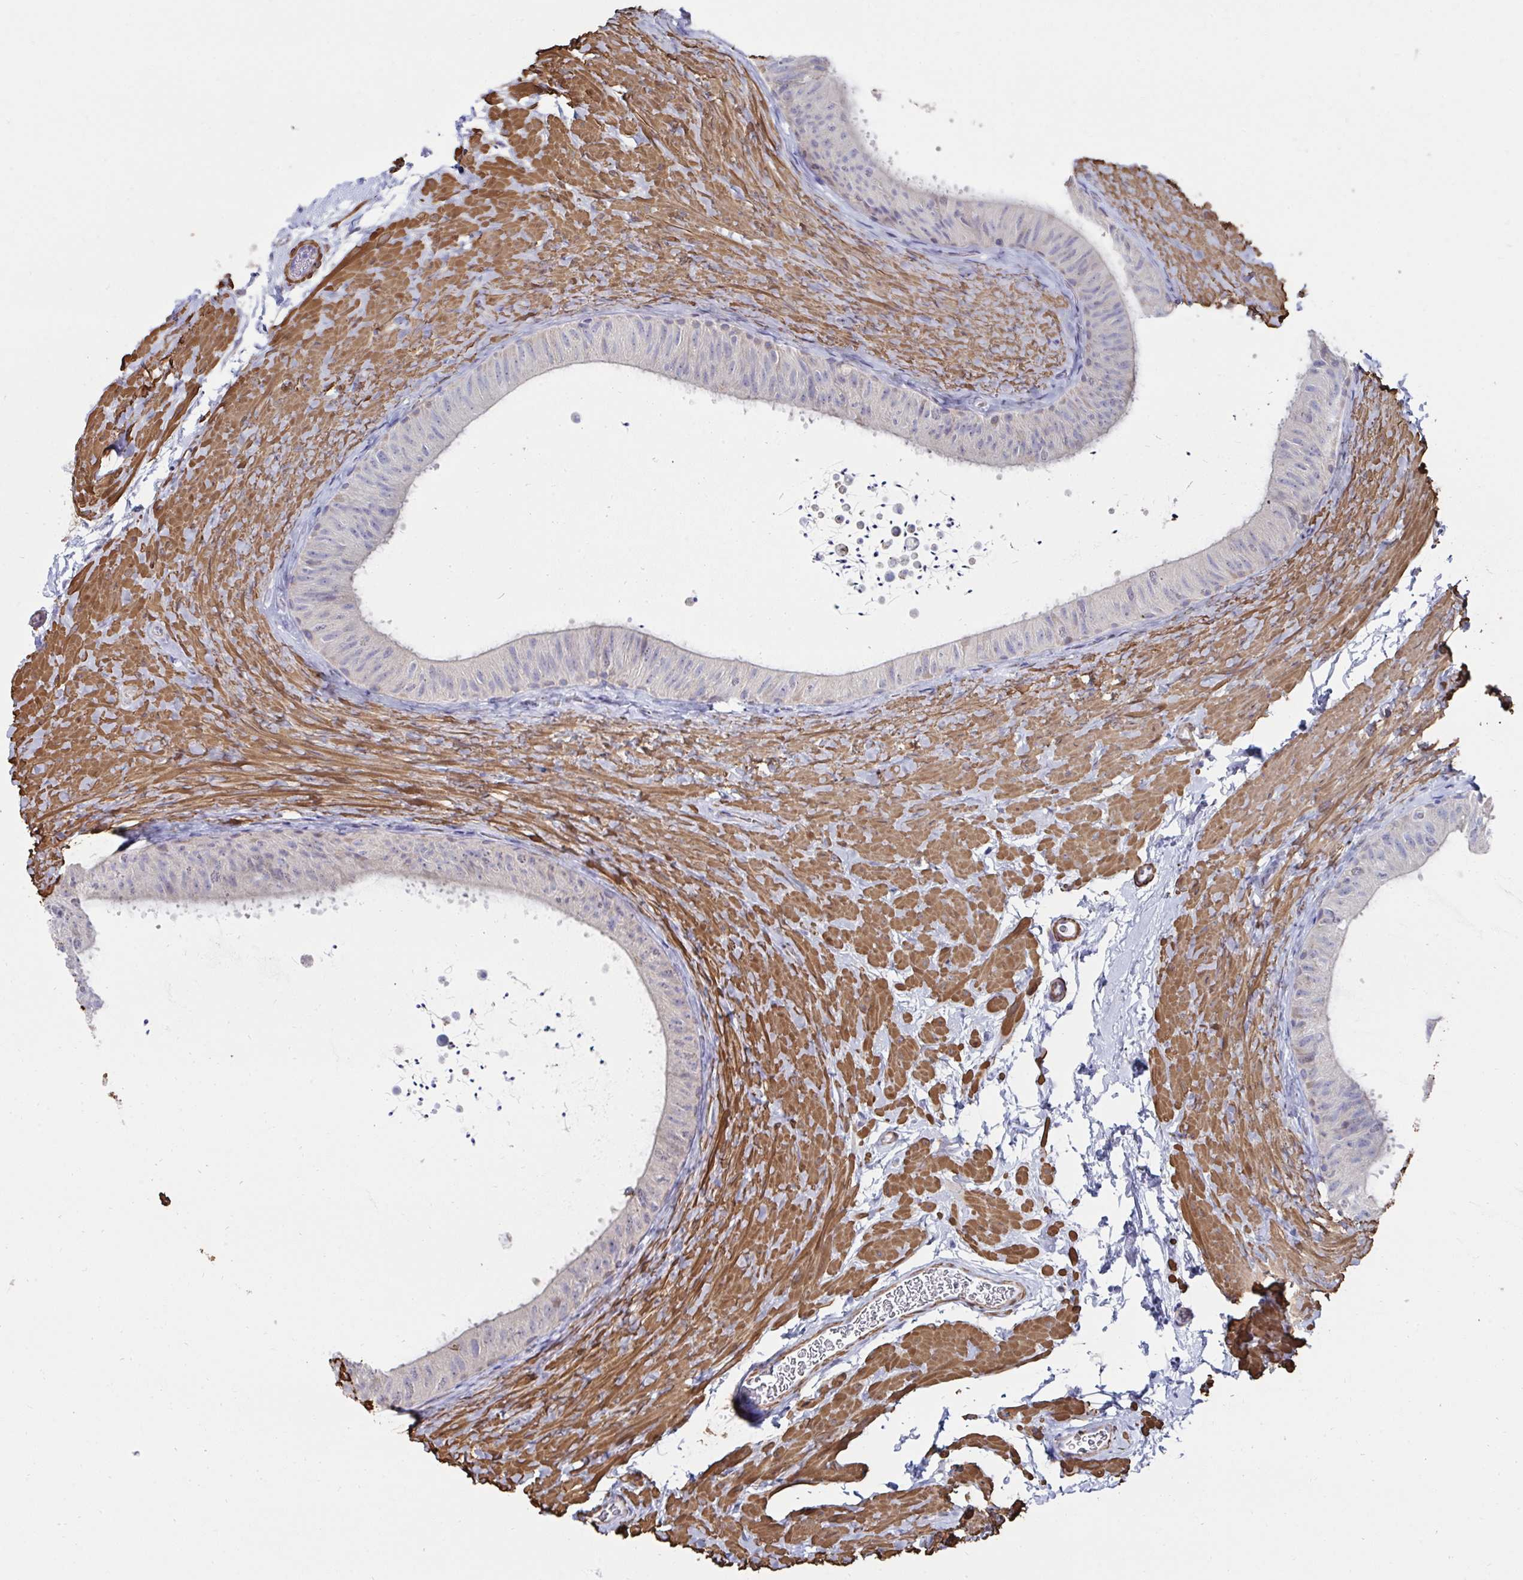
{"staining": {"intensity": "negative", "quantity": "none", "location": "none"}, "tissue": "epididymis", "cell_type": "Glandular cells", "image_type": "normal", "snomed": [{"axis": "morphology", "description": "Normal tissue, NOS"}, {"axis": "topography", "description": "Epididymis, spermatic cord, NOS"}, {"axis": "topography", "description": "Epididymis"}], "caption": "Glandular cells are negative for brown protein staining in normal epididymis. (DAB immunohistochemistry (IHC) with hematoxylin counter stain).", "gene": "FBXL13", "patient": {"sex": "male", "age": 31}}